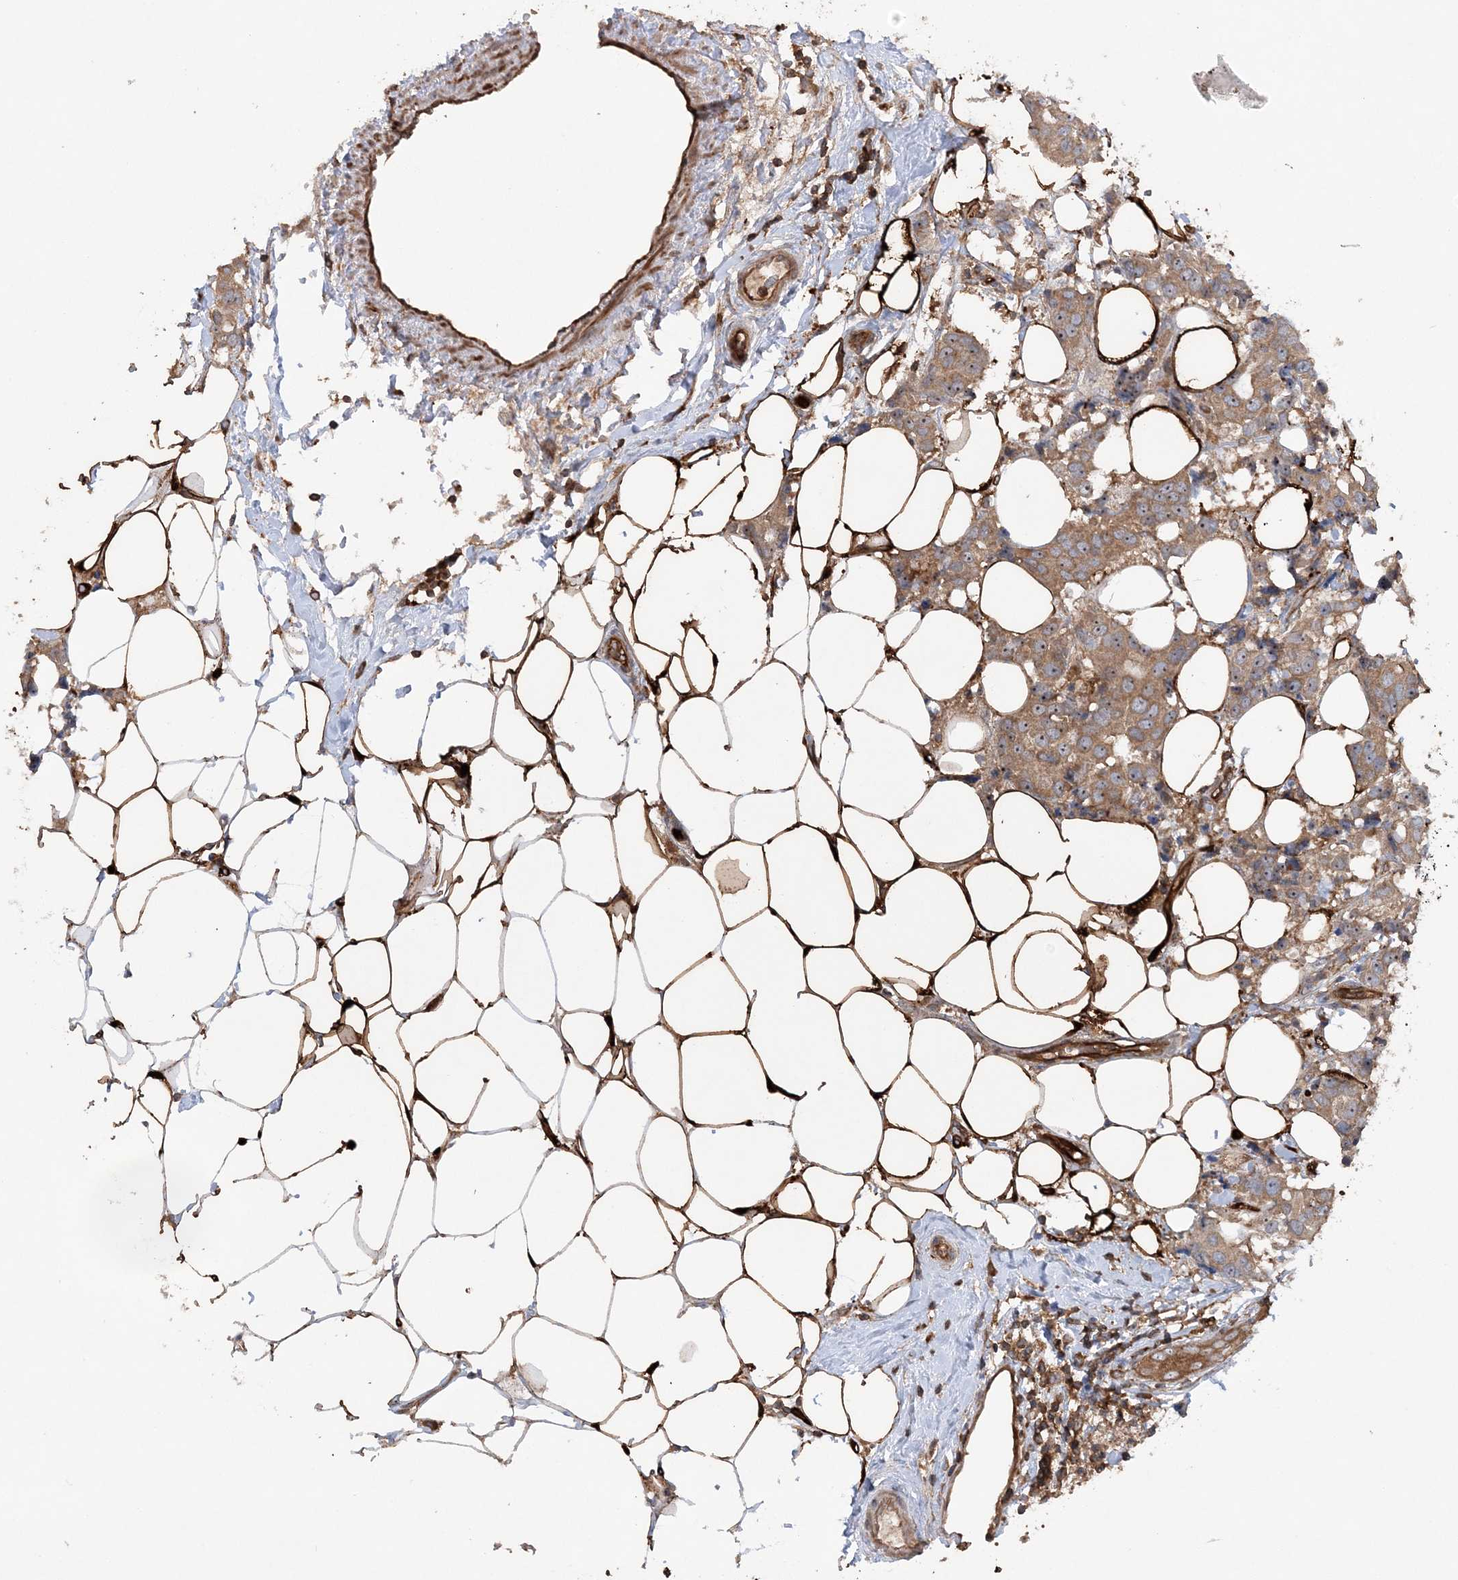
{"staining": {"intensity": "moderate", "quantity": ">75%", "location": "cytoplasmic/membranous"}, "tissue": "breast cancer", "cell_type": "Tumor cells", "image_type": "cancer", "snomed": [{"axis": "morphology", "description": "Normal tissue, NOS"}, {"axis": "morphology", "description": "Duct carcinoma"}, {"axis": "topography", "description": "Breast"}], "caption": "An immunohistochemistry histopathology image of tumor tissue is shown. Protein staining in brown labels moderate cytoplasmic/membranous positivity in breast infiltrating ductal carcinoma within tumor cells. The staining is performed using DAB brown chromogen to label protein expression. The nuclei are counter-stained blue using hematoxylin.", "gene": "ACAP2", "patient": {"sex": "female", "age": 39}}